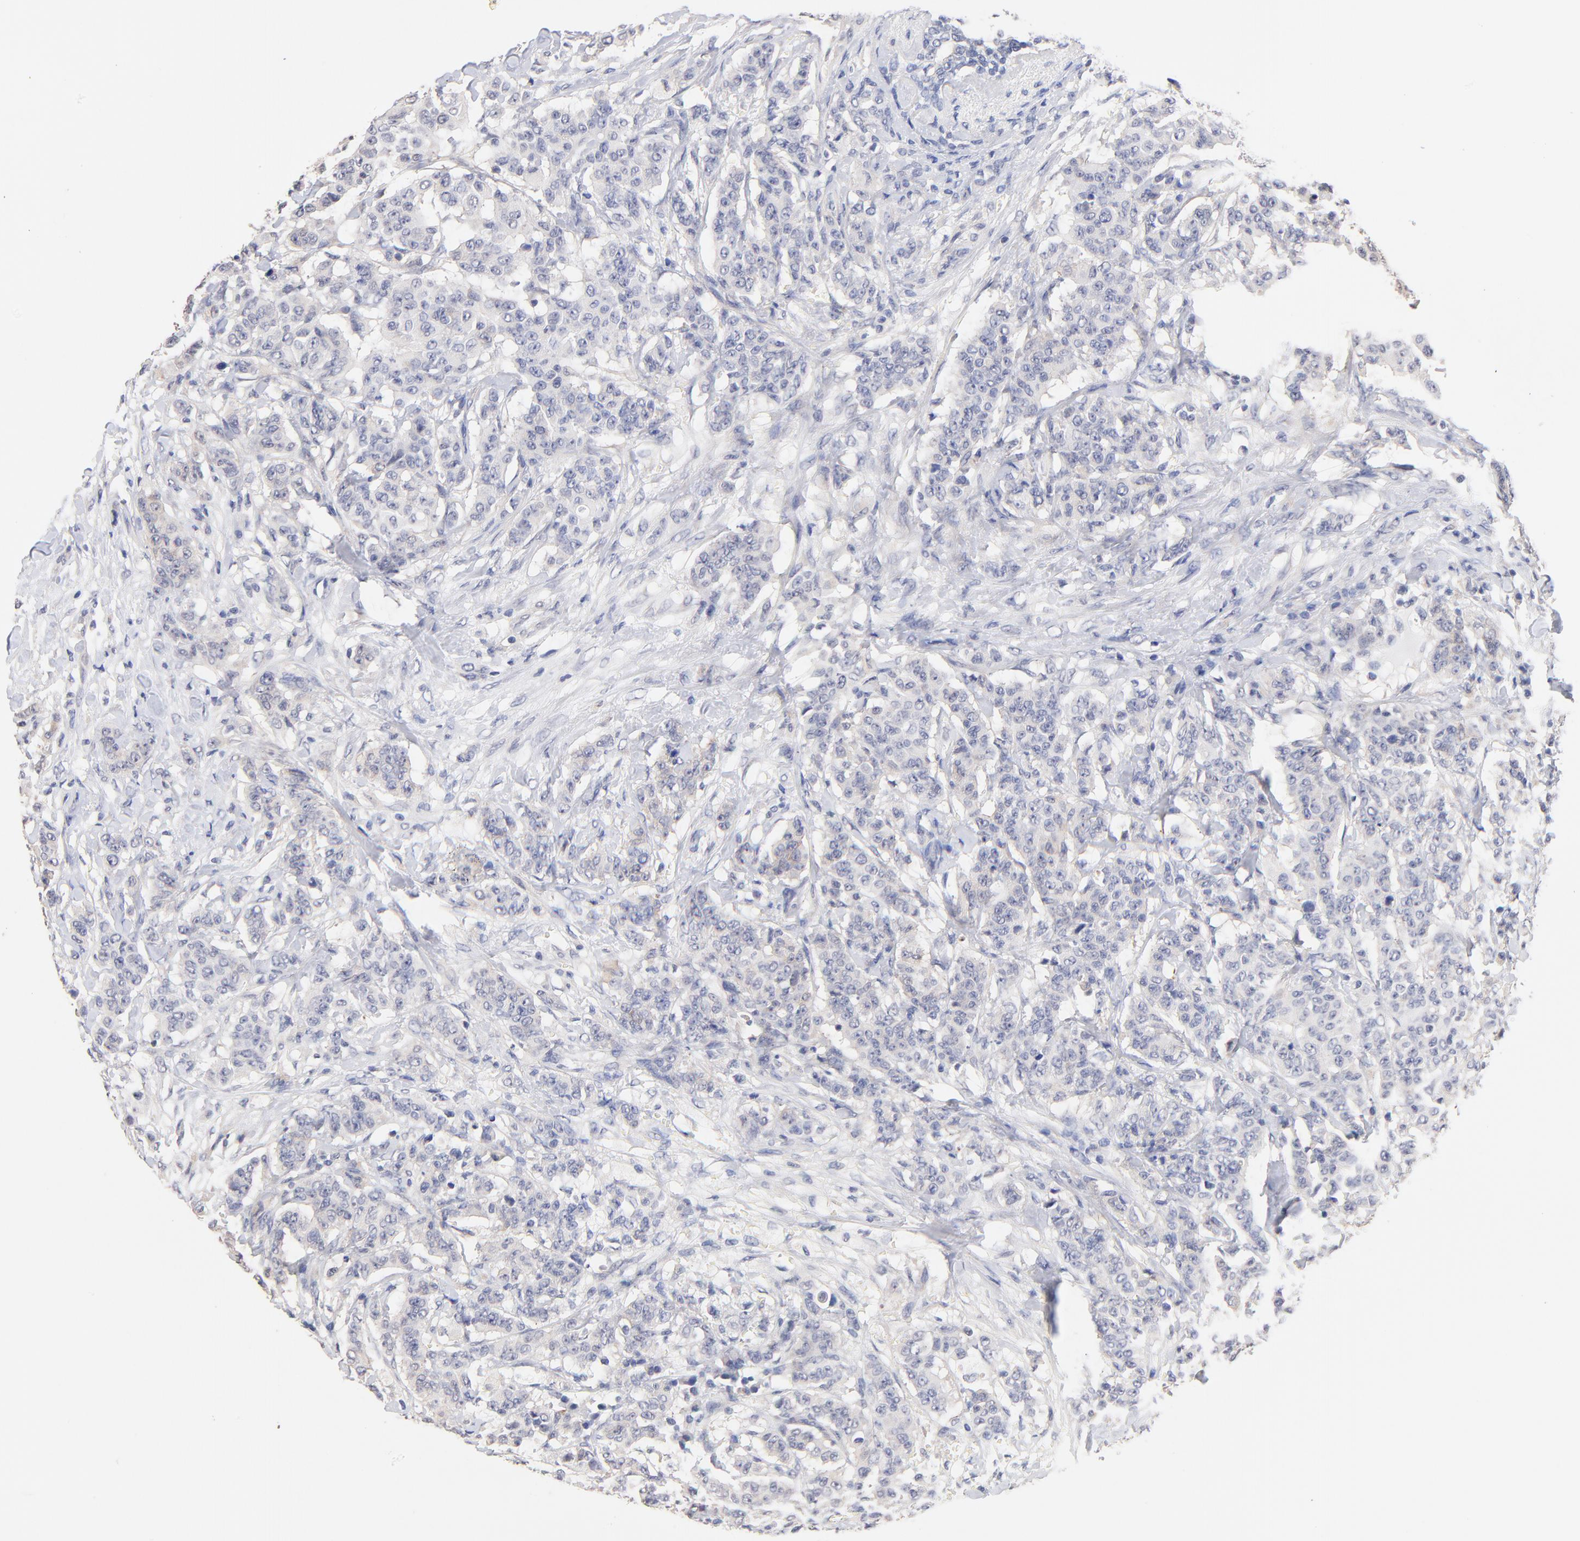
{"staining": {"intensity": "negative", "quantity": "none", "location": "none"}, "tissue": "breast cancer", "cell_type": "Tumor cells", "image_type": "cancer", "snomed": [{"axis": "morphology", "description": "Duct carcinoma"}, {"axis": "topography", "description": "Breast"}], "caption": "This is an IHC micrograph of human breast cancer (invasive ductal carcinoma). There is no staining in tumor cells.", "gene": "RIBC2", "patient": {"sex": "female", "age": 40}}